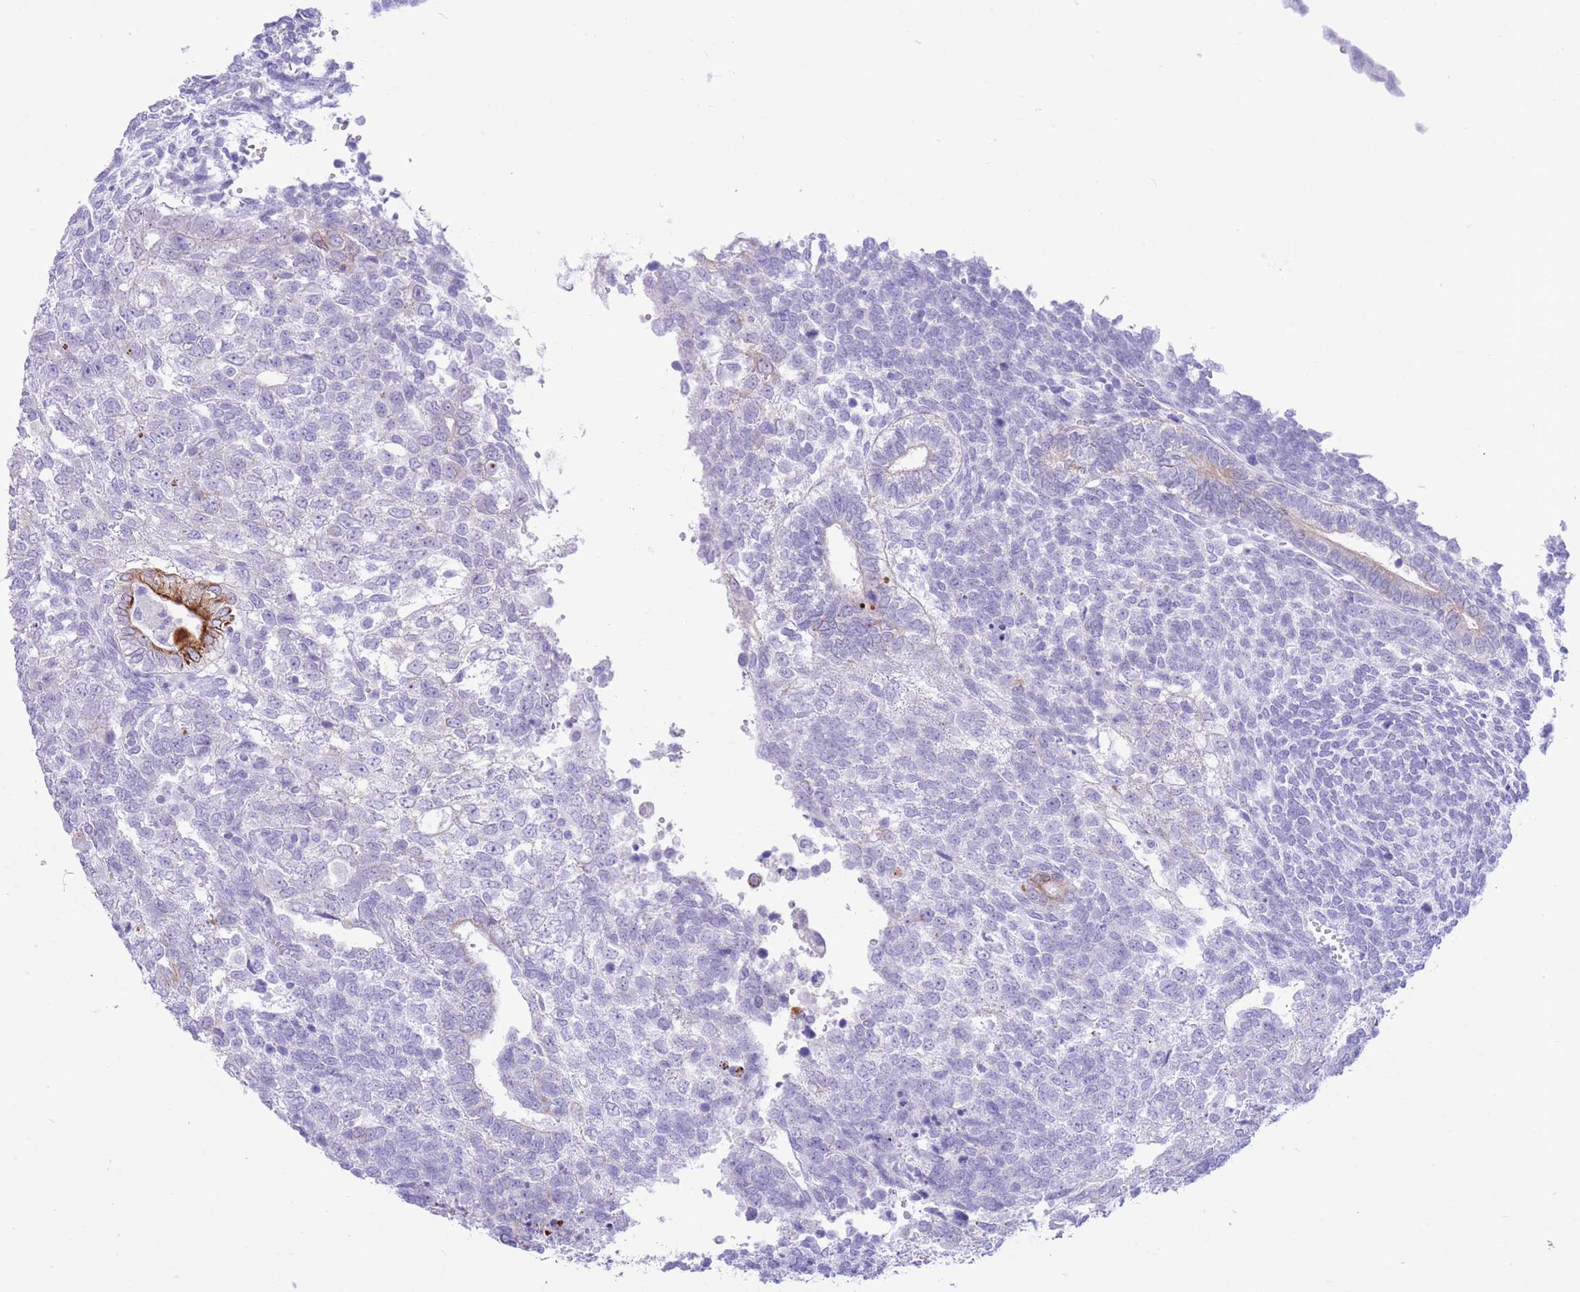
{"staining": {"intensity": "negative", "quantity": "none", "location": "none"}, "tissue": "testis cancer", "cell_type": "Tumor cells", "image_type": "cancer", "snomed": [{"axis": "morphology", "description": "Carcinoma, Embryonal, NOS"}, {"axis": "topography", "description": "Testis"}], "caption": "IHC photomicrograph of human testis cancer (embryonal carcinoma) stained for a protein (brown), which exhibits no expression in tumor cells.", "gene": "VWA8", "patient": {"sex": "male", "age": 23}}